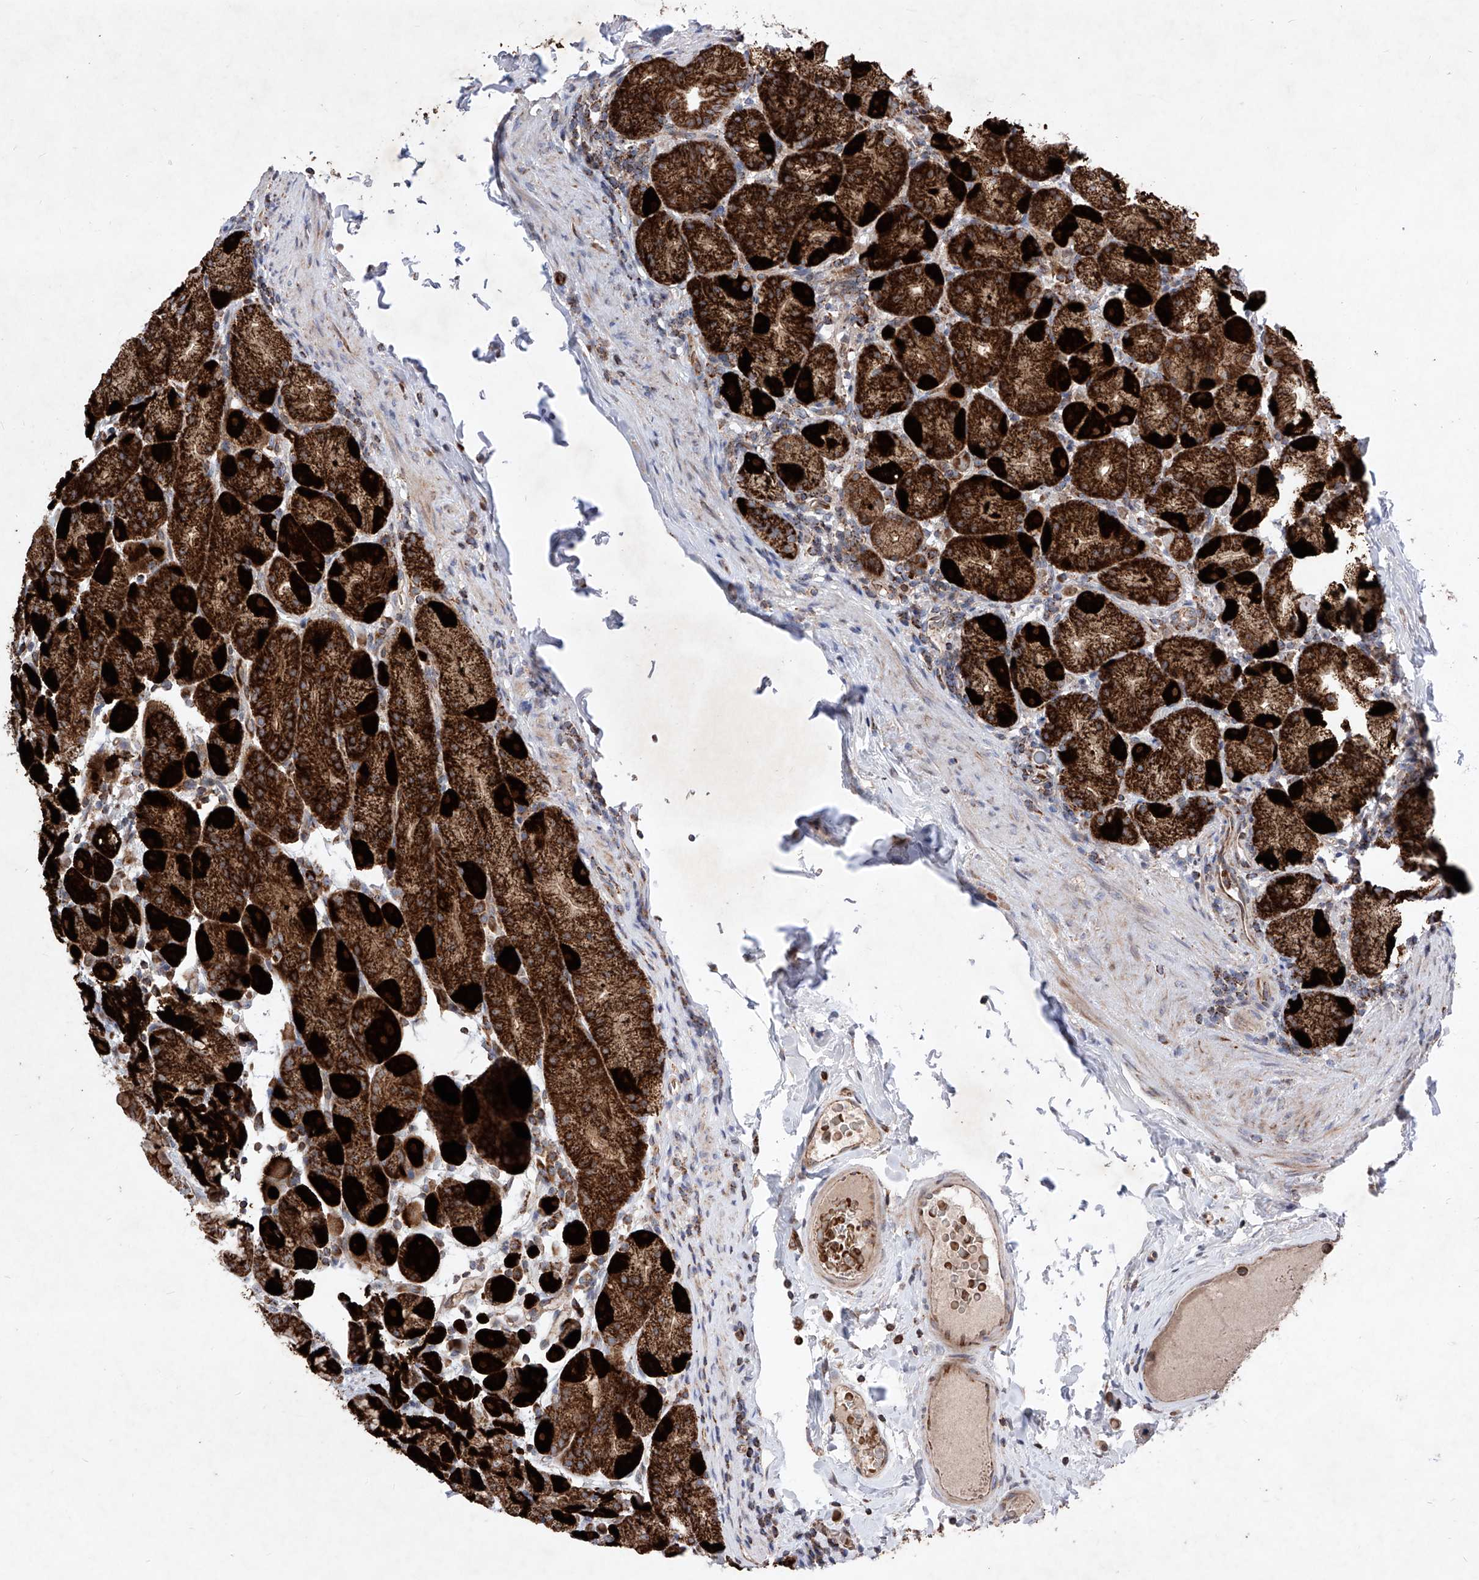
{"staining": {"intensity": "strong", "quantity": ">75%", "location": "cytoplasmic/membranous"}, "tissue": "stomach", "cell_type": "Glandular cells", "image_type": "normal", "snomed": [{"axis": "morphology", "description": "Normal tissue, NOS"}, {"axis": "topography", "description": "Stomach, upper"}], "caption": "A brown stain labels strong cytoplasmic/membranous staining of a protein in glandular cells of benign human stomach.", "gene": "SEMA6A", "patient": {"sex": "male", "age": 68}}